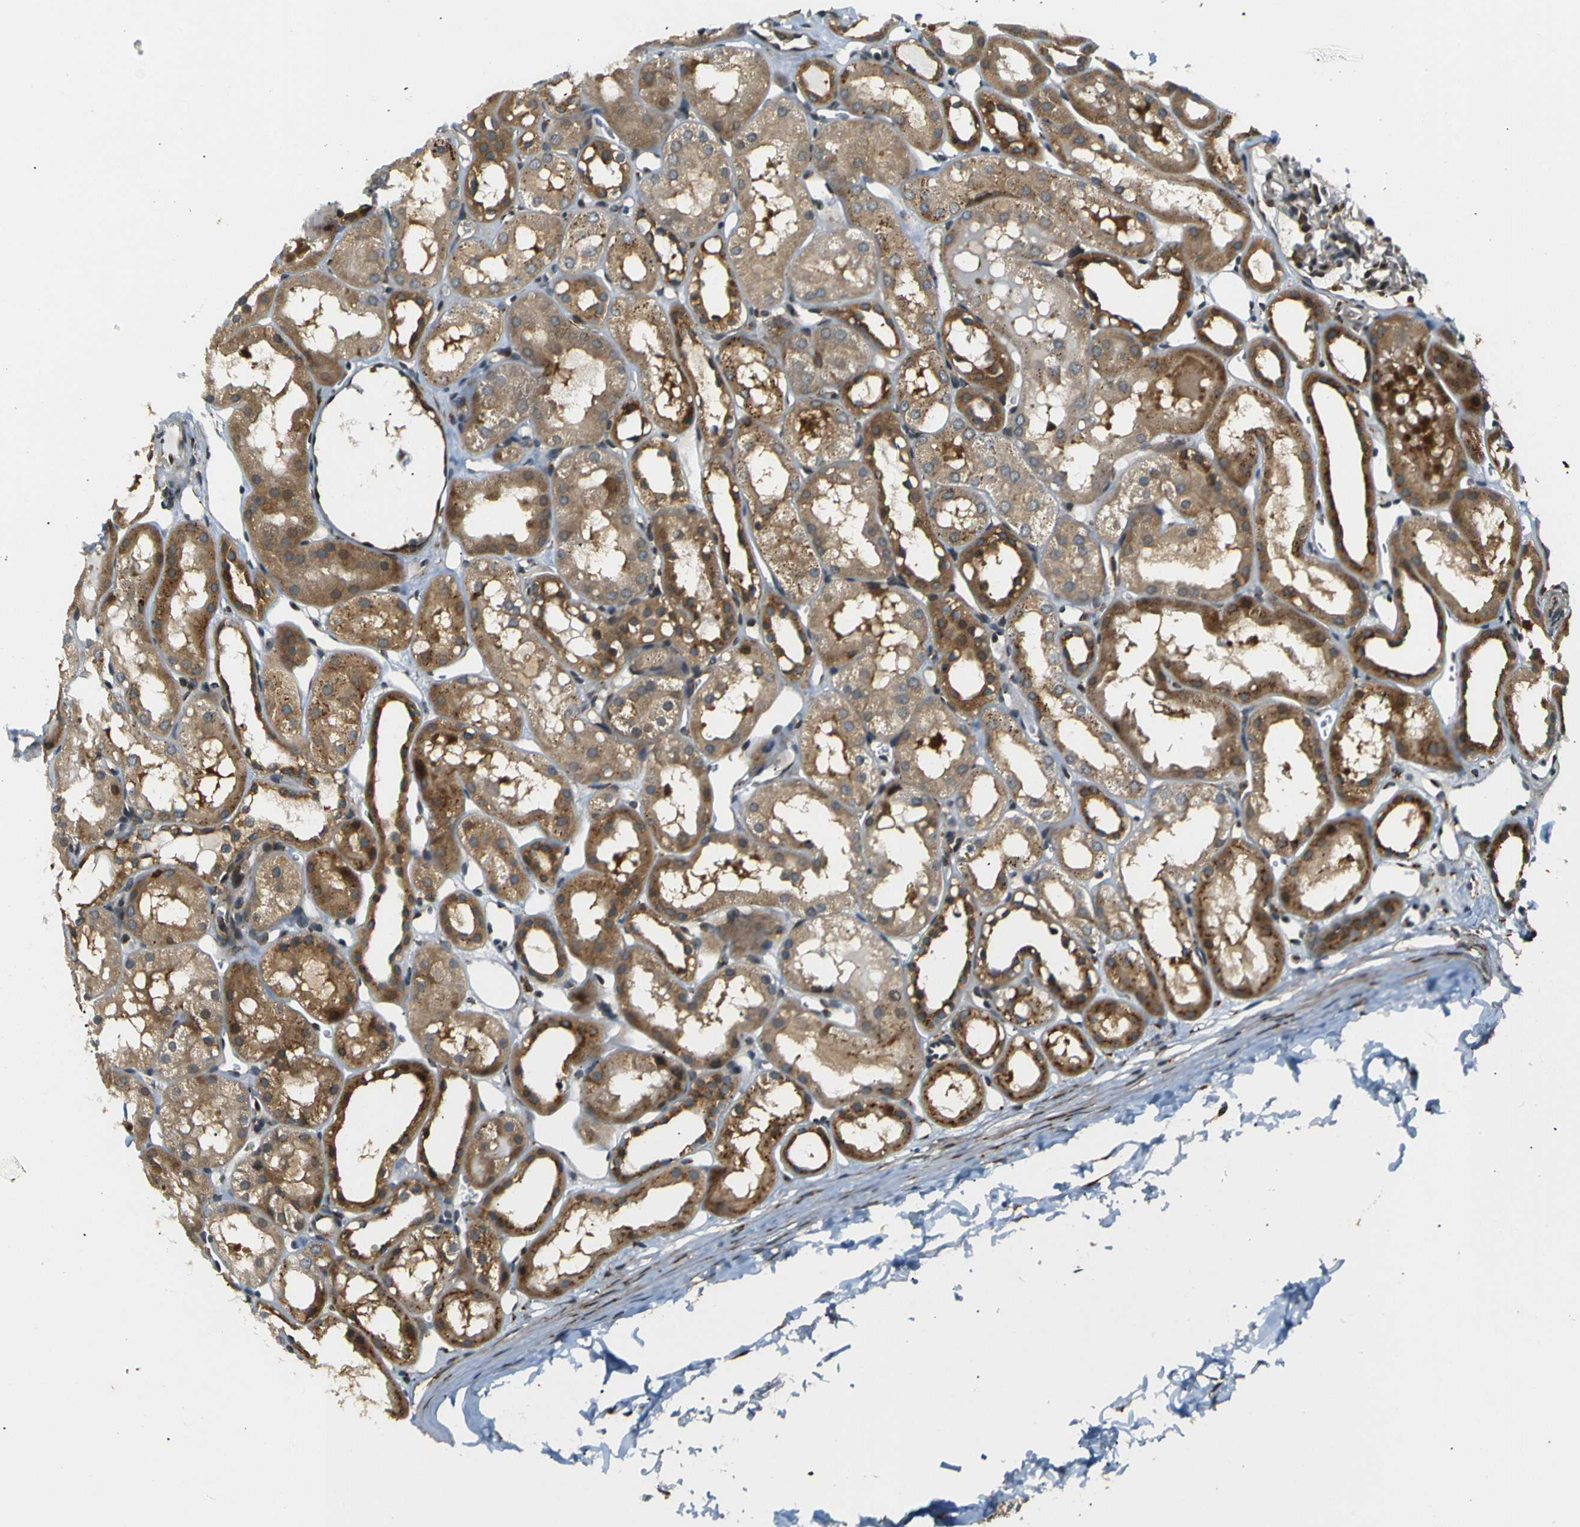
{"staining": {"intensity": "moderate", "quantity": "<25%", "location": "cytoplasmic/membranous"}, "tissue": "kidney", "cell_type": "Cells in glomeruli", "image_type": "normal", "snomed": [{"axis": "morphology", "description": "Normal tissue, NOS"}, {"axis": "topography", "description": "Kidney"}, {"axis": "topography", "description": "Urinary bladder"}], "caption": "IHC (DAB (3,3'-diaminobenzidine)) staining of unremarkable human kidney reveals moderate cytoplasmic/membranous protein staining in about <25% of cells in glomeruli. Nuclei are stained in blue.", "gene": "ABCE1", "patient": {"sex": "male", "age": 16}}